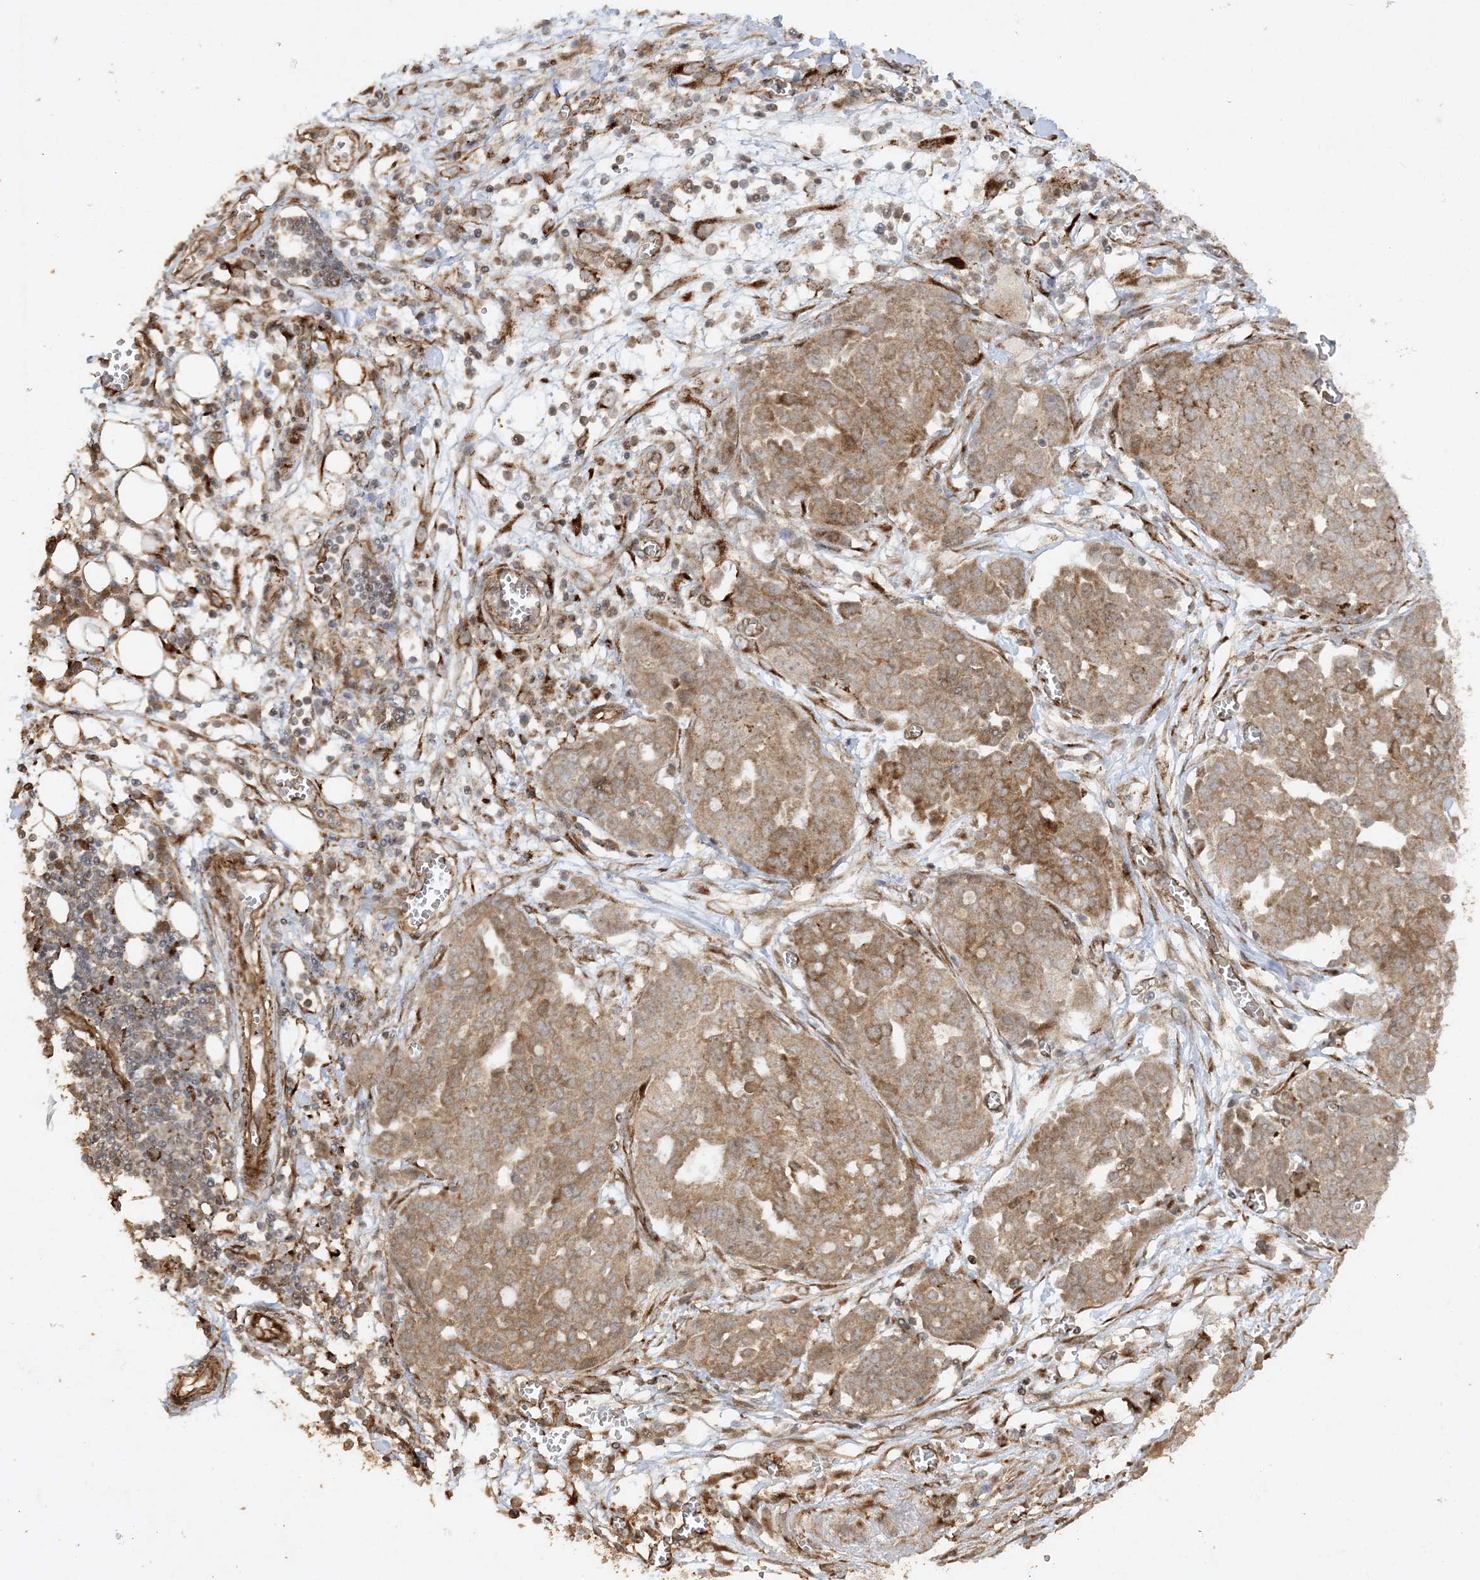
{"staining": {"intensity": "moderate", "quantity": ">75%", "location": "cytoplasmic/membranous"}, "tissue": "ovarian cancer", "cell_type": "Tumor cells", "image_type": "cancer", "snomed": [{"axis": "morphology", "description": "Cystadenocarcinoma, serous, NOS"}, {"axis": "topography", "description": "Soft tissue"}, {"axis": "topography", "description": "Ovary"}], "caption": "Ovarian cancer stained with a brown dye demonstrates moderate cytoplasmic/membranous positive expression in approximately >75% of tumor cells.", "gene": "AVPI1", "patient": {"sex": "female", "age": 57}}